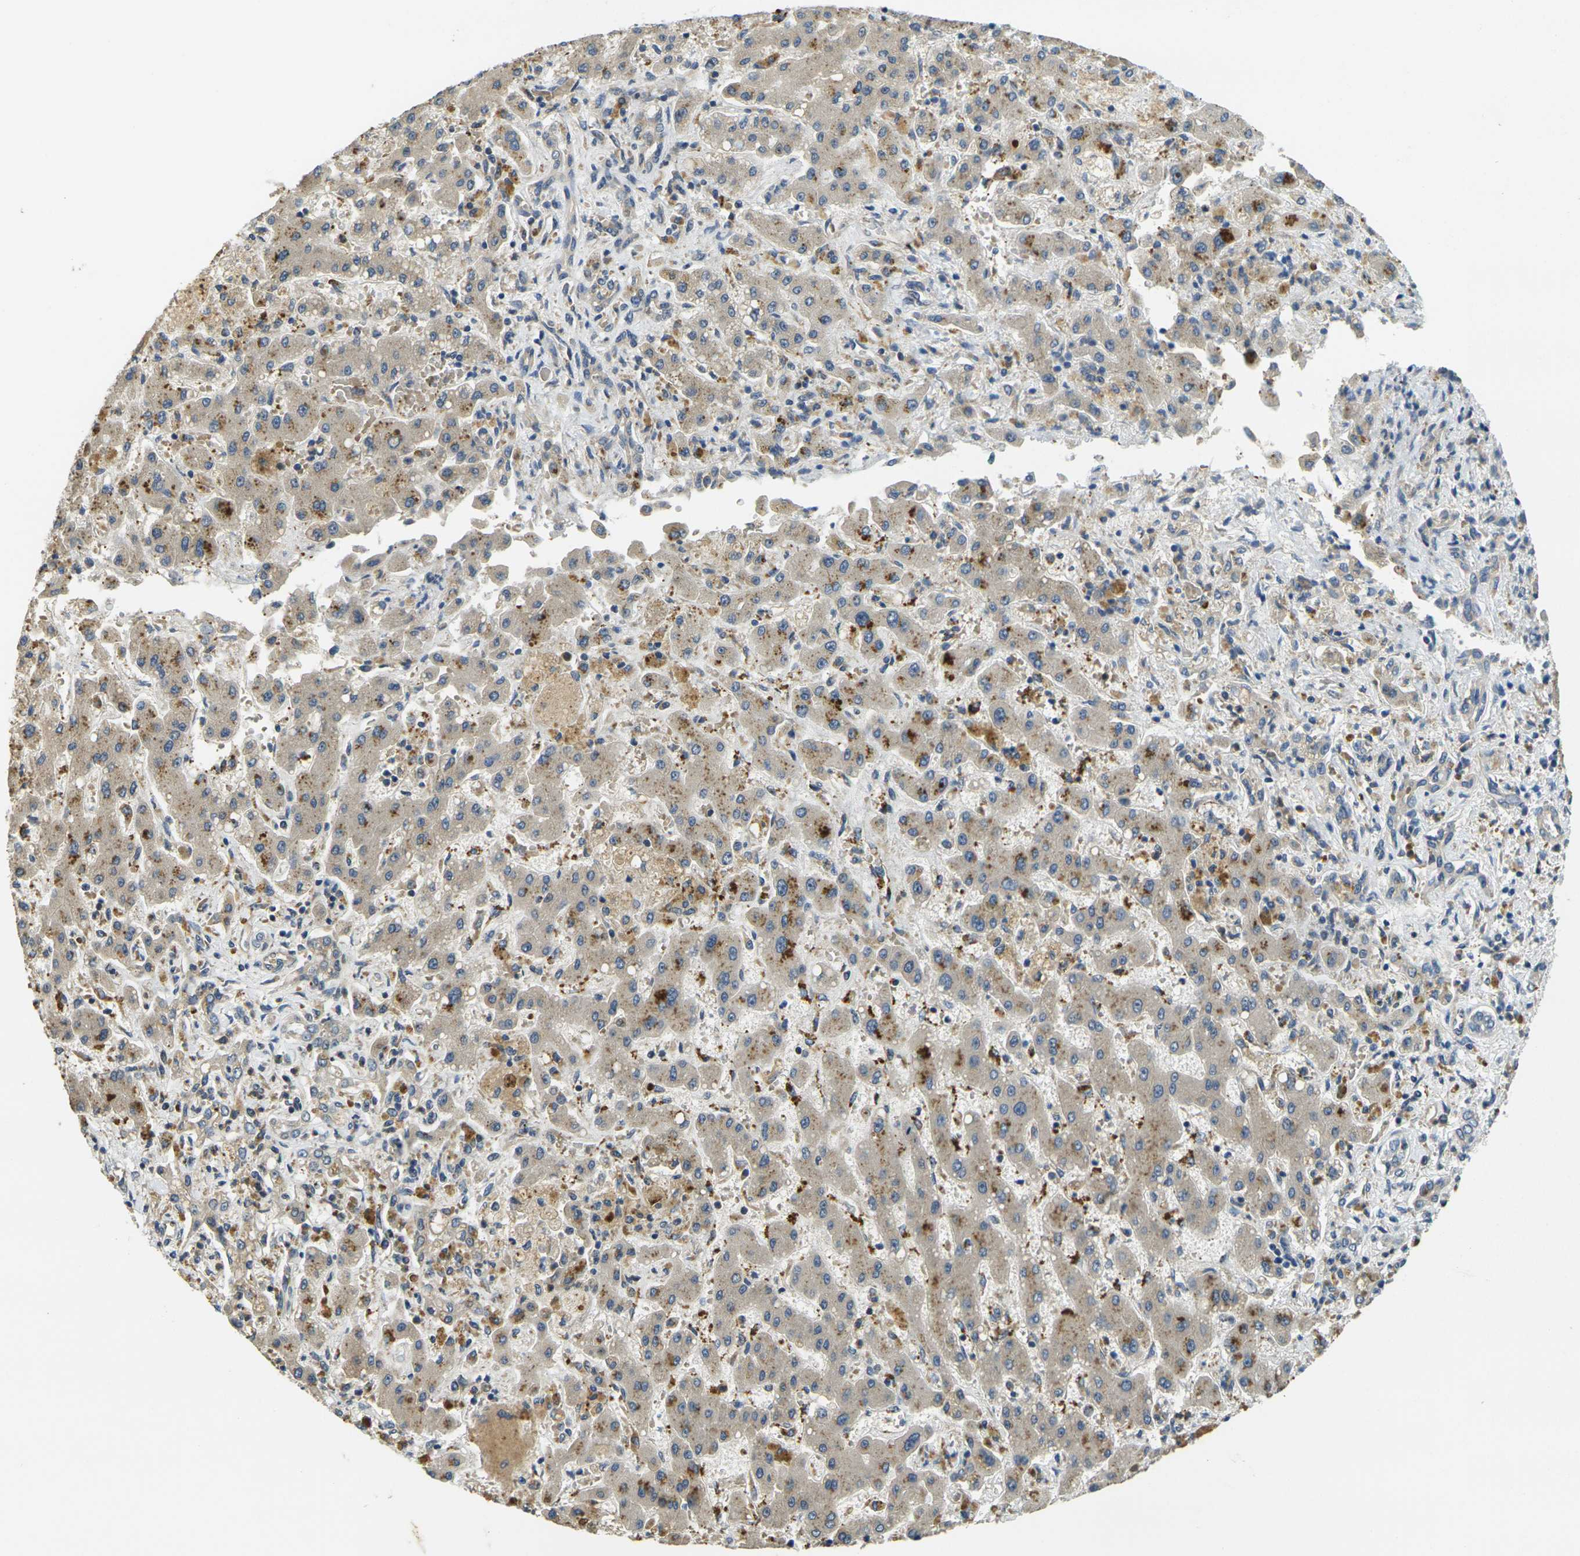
{"staining": {"intensity": "moderate", "quantity": "25%-75%", "location": "cytoplasmic/membranous"}, "tissue": "liver cancer", "cell_type": "Tumor cells", "image_type": "cancer", "snomed": [{"axis": "morphology", "description": "Cholangiocarcinoma"}, {"axis": "topography", "description": "Liver"}], "caption": "Cholangiocarcinoma (liver) stained for a protein exhibits moderate cytoplasmic/membranous positivity in tumor cells.", "gene": "MINAR2", "patient": {"sex": "male", "age": 50}}